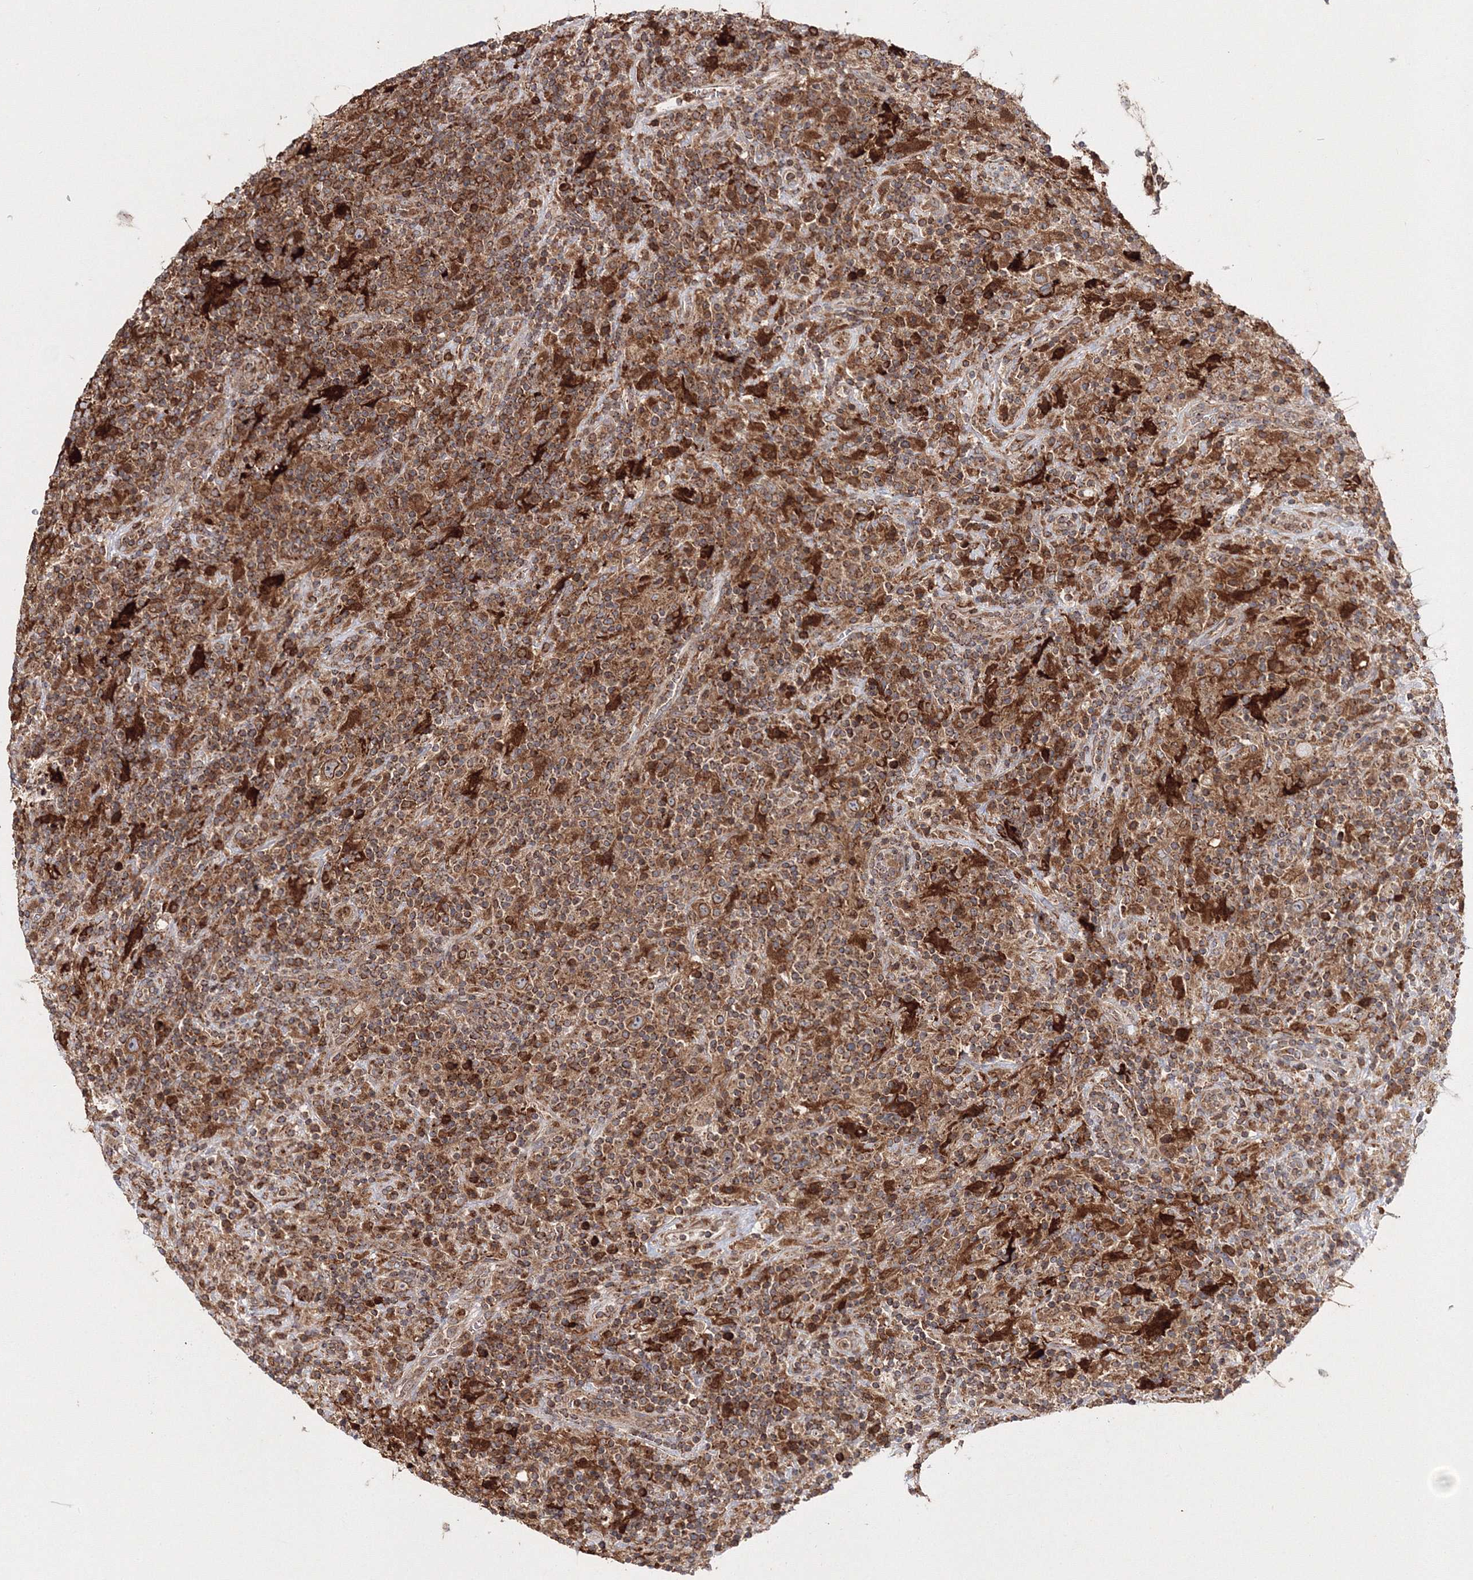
{"staining": {"intensity": "moderate", "quantity": ">75%", "location": "cytoplasmic/membranous"}, "tissue": "lymphoma", "cell_type": "Tumor cells", "image_type": "cancer", "snomed": [{"axis": "morphology", "description": "Hodgkin's disease, NOS"}, {"axis": "topography", "description": "Lymph node"}], "caption": "Moderate cytoplasmic/membranous protein expression is appreciated in approximately >75% of tumor cells in Hodgkin's disease.", "gene": "ARCN1", "patient": {"sex": "male", "age": 70}}